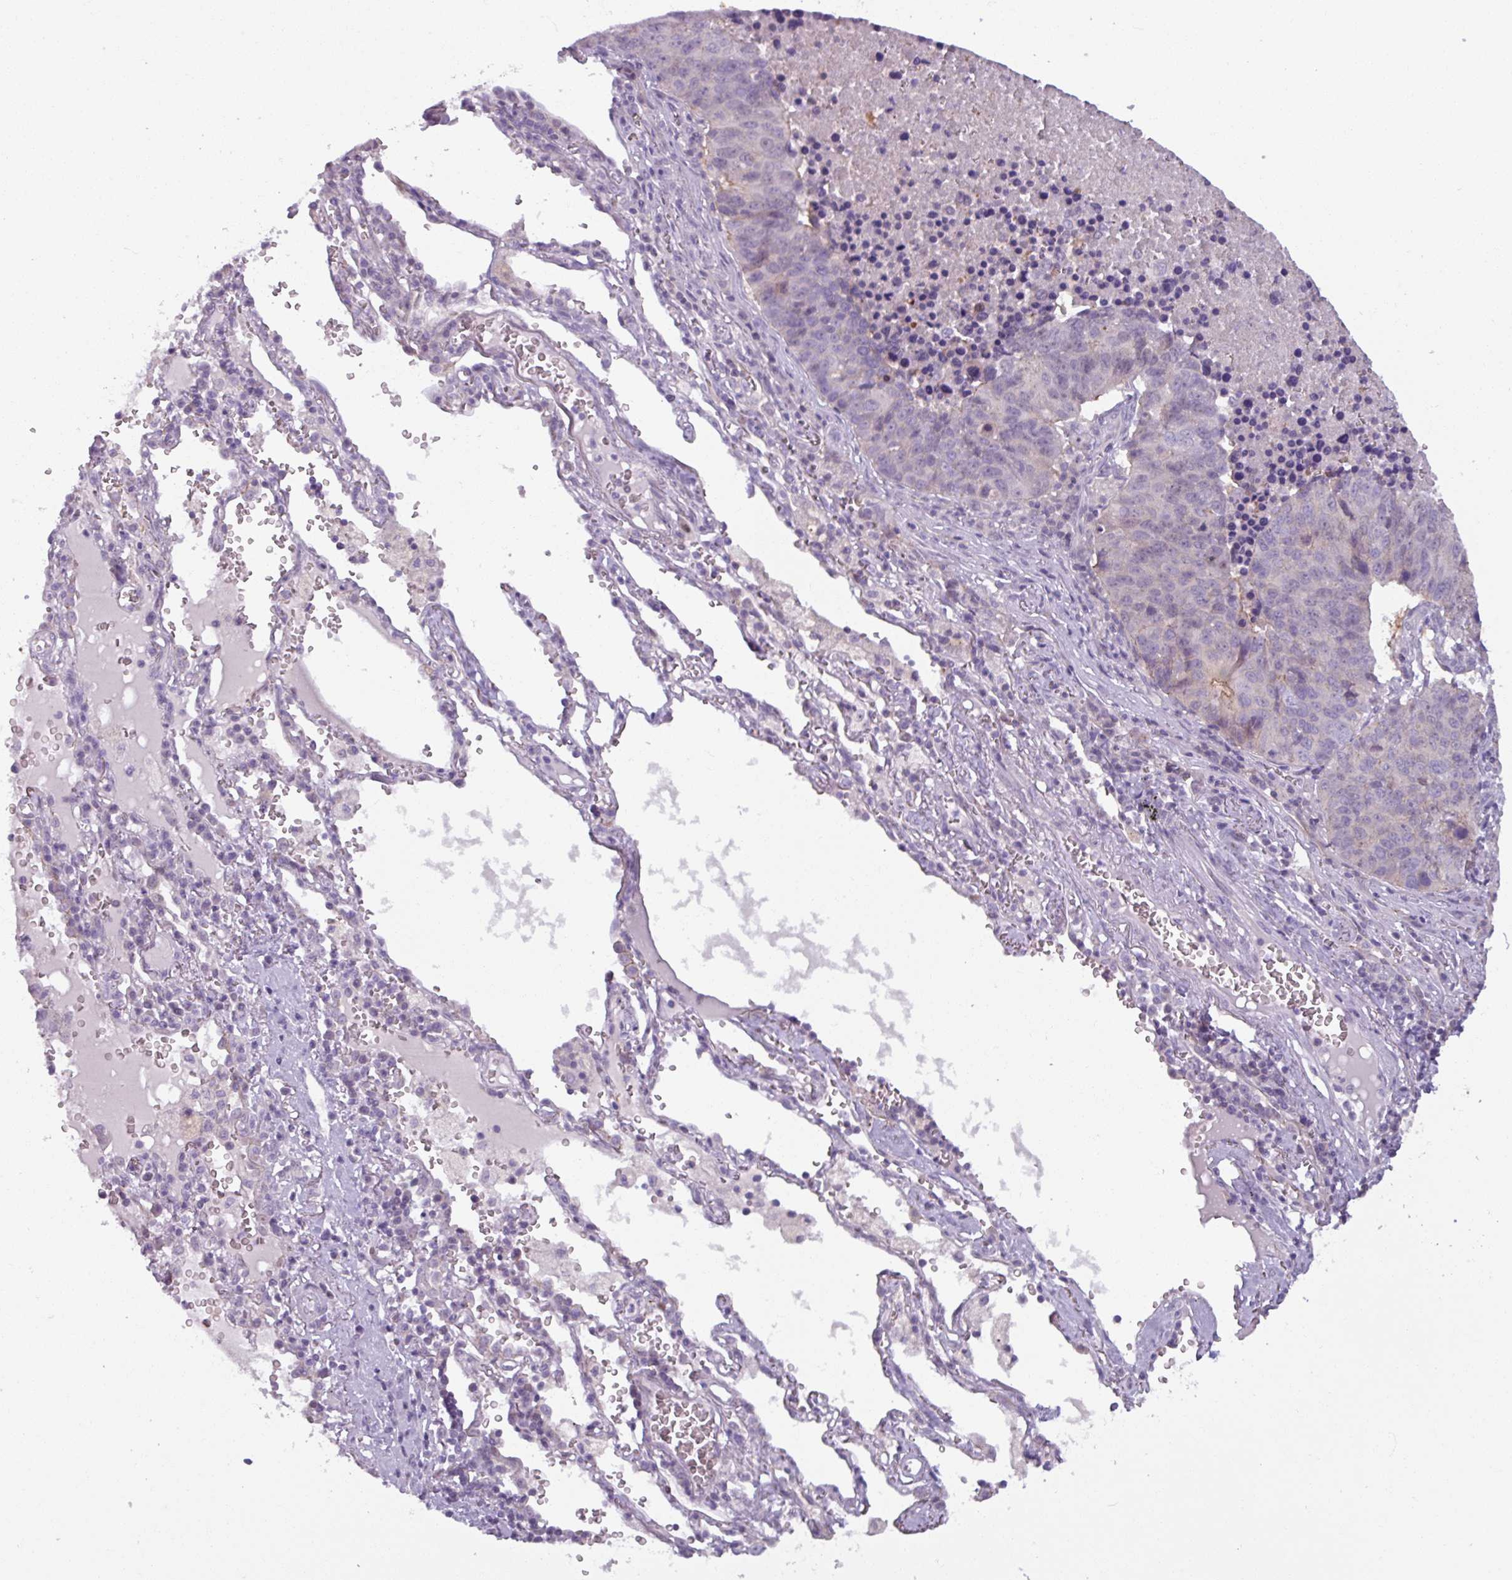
{"staining": {"intensity": "negative", "quantity": "none", "location": "none"}, "tissue": "lung cancer", "cell_type": "Tumor cells", "image_type": "cancer", "snomed": [{"axis": "morphology", "description": "Squamous cell carcinoma, NOS"}, {"axis": "topography", "description": "Lung"}], "caption": "Lung cancer stained for a protein using IHC displays no staining tumor cells.", "gene": "PNMA6A", "patient": {"sex": "female", "age": 66}}